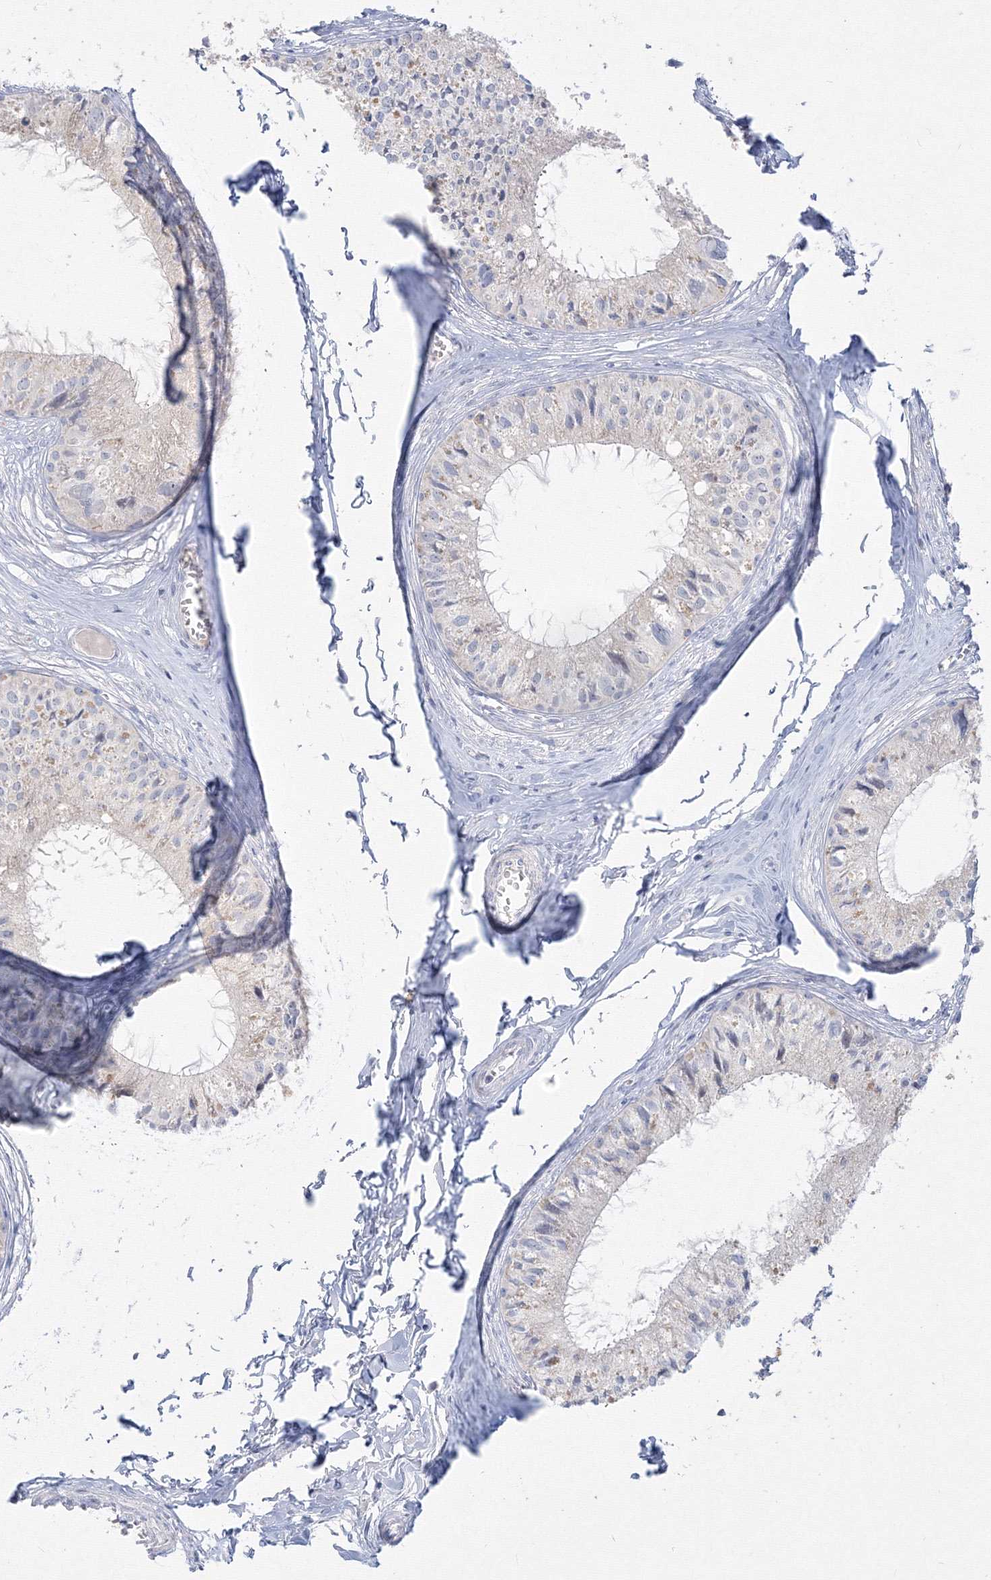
{"staining": {"intensity": "moderate", "quantity": "25%-75%", "location": "cytoplasmic/membranous"}, "tissue": "epididymis", "cell_type": "Glandular cells", "image_type": "normal", "snomed": [{"axis": "morphology", "description": "Normal tissue, NOS"}, {"axis": "topography", "description": "Epididymis"}], "caption": "Immunohistochemistry of normal epididymis demonstrates medium levels of moderate cytoplasmic/membranous positivity in about 25%-75% of glandular cells.", "gene": "FBXL8", "patient": {"sex": "male", "age": 36}}